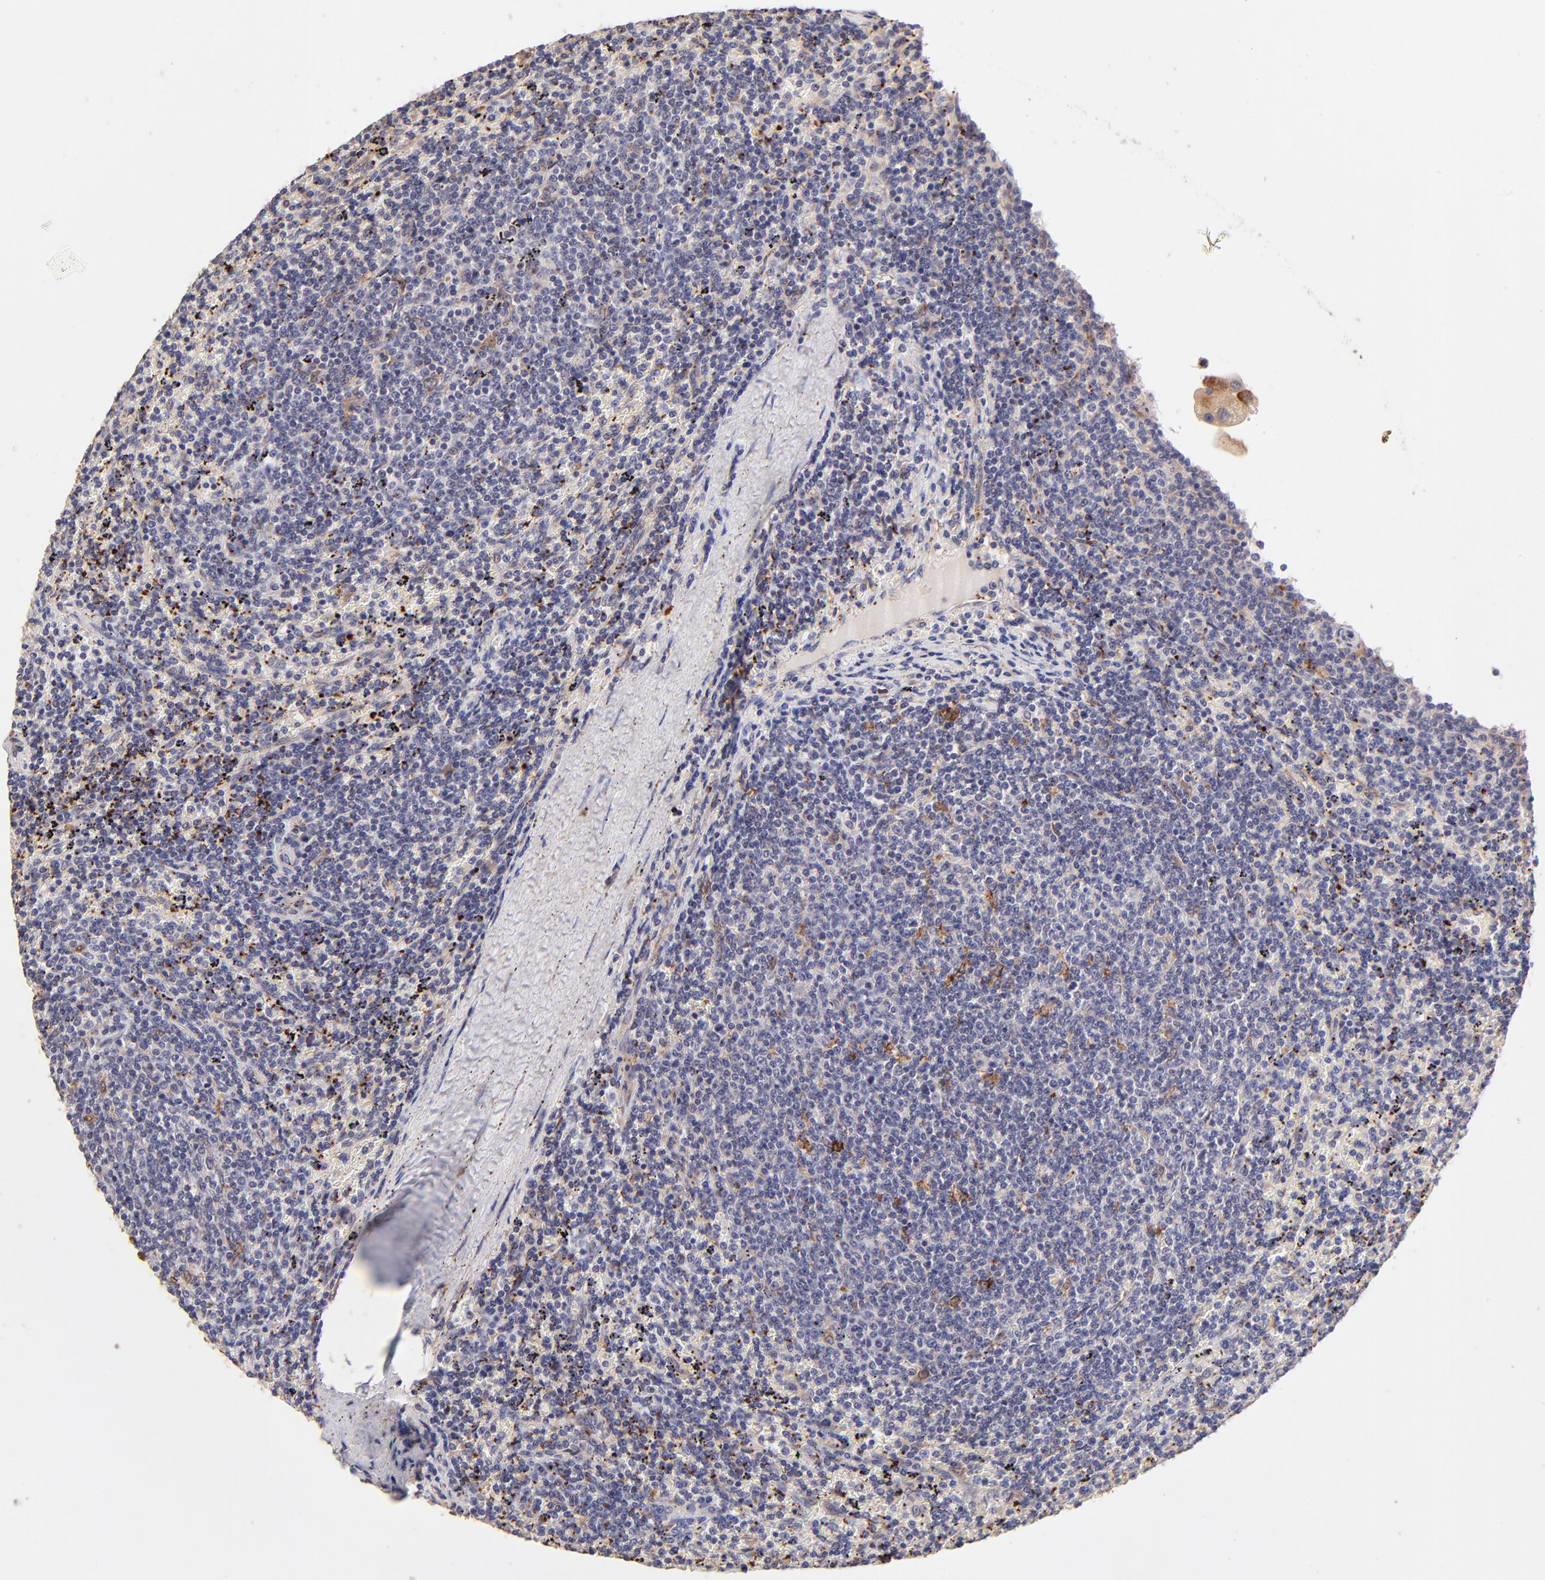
{"staining": {"intensity": "negative", "quantity": "none", "location": "none"}, "tissue": "lymphoma", "cell_type": "Tumor cells", "image_type": "cancer", "snomed": [{"axis": "morphology", "description": "Malignant lymphoma, non-Hodgkin's type, Low grade"}, {"axis": "topography", "description": "Spleen"}], "caption": "Tumor cells are negative for brown protein staining in lymphoma.", "gene": "SPARC", "patient": {"sex": "female", "age": 50}}